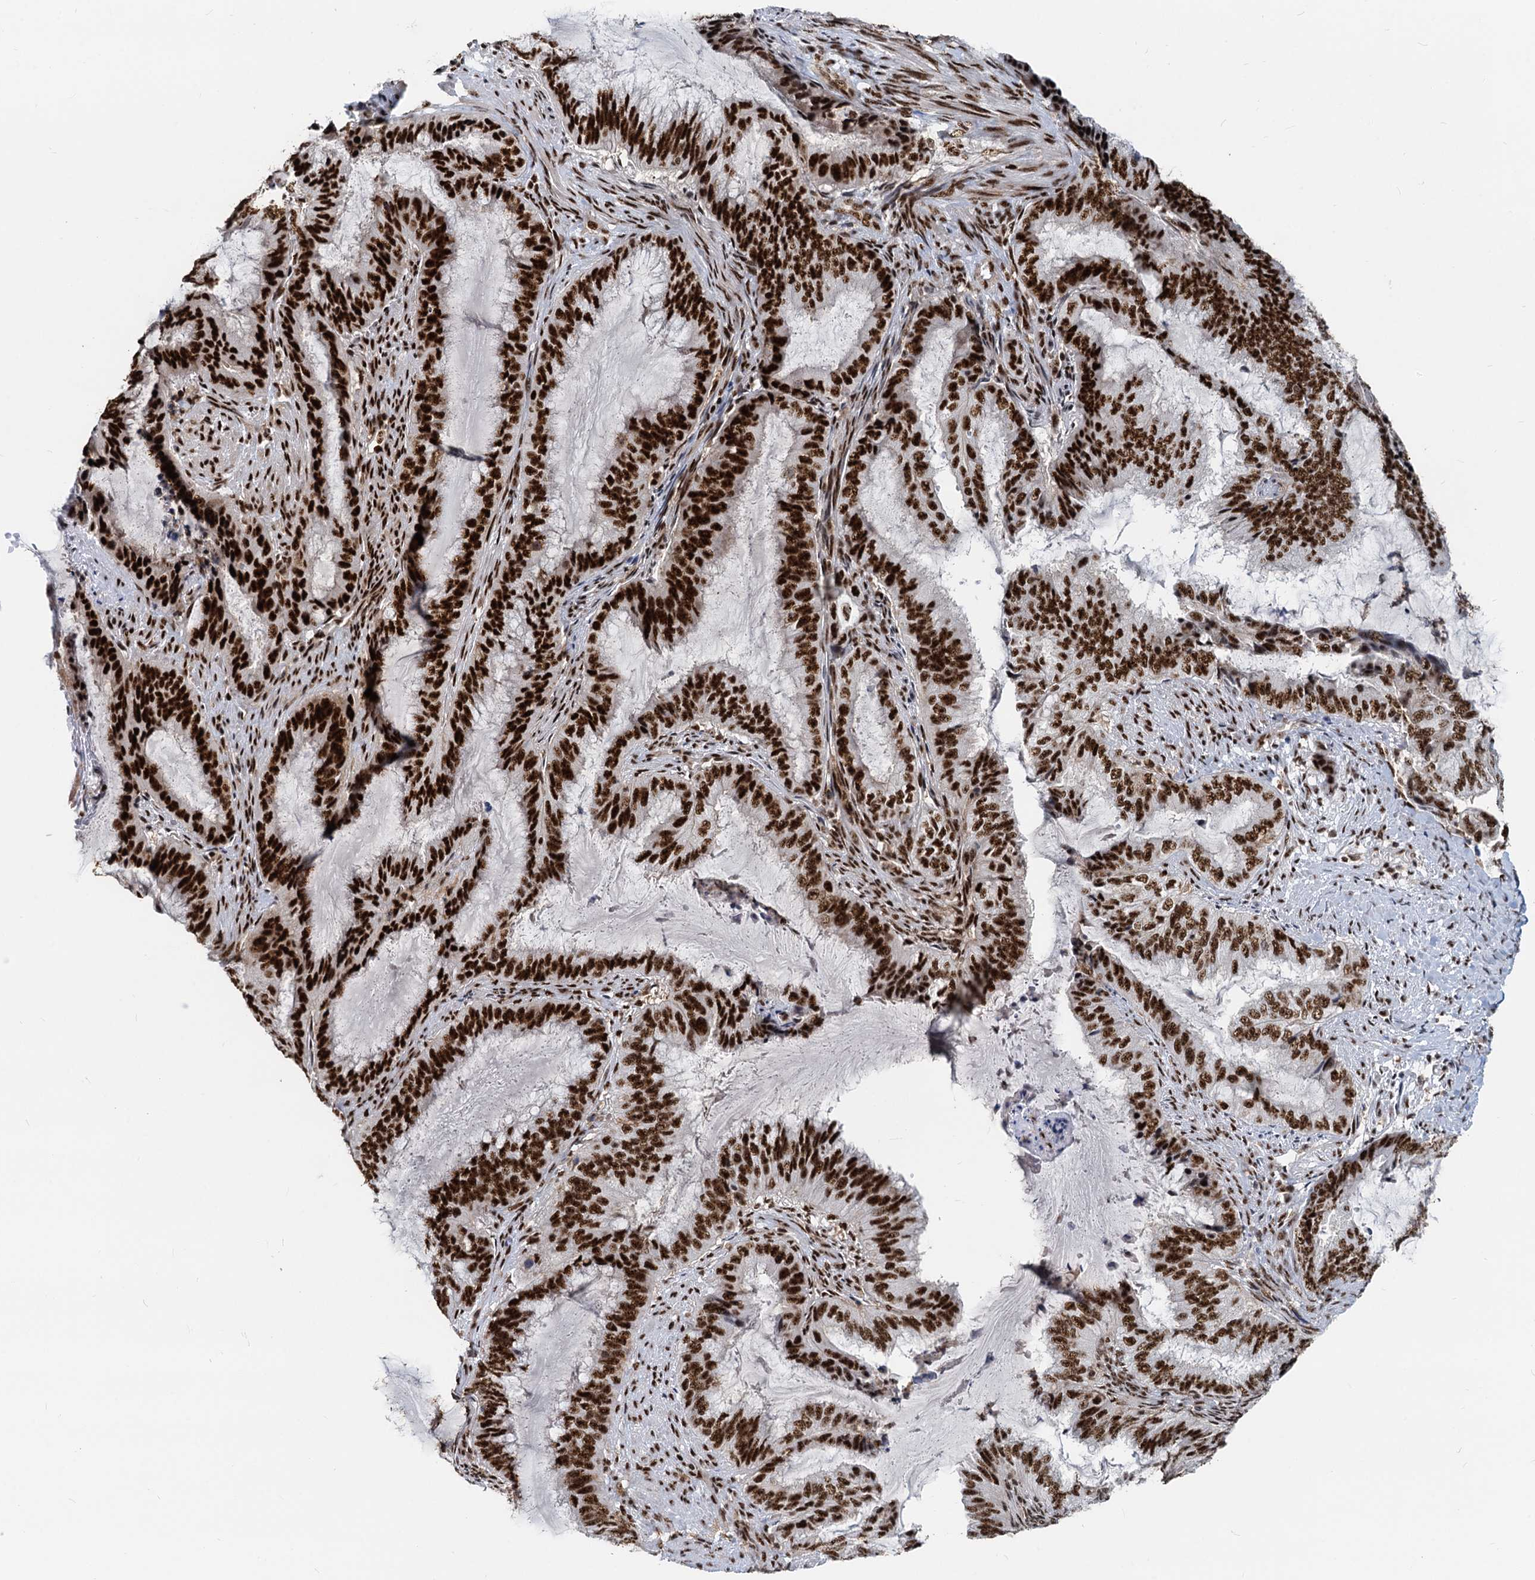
{"staining": {"intensity": "strong", "quantity": ">75%", "location": "nuclear"}, "tissue": "endometrial cancer", "cell_type": "Tumor cells", "image_type": "cancer", "snomed": [{"axis": "morphology", "description": "Adenocarcinoma, NOS"}, {"axis": "topography", "description": "Endometrium"}], "caption": "A micrograph of adenocarcinoma (endometrial) stained for a protein demonstrates strong nuclear brown staining in tumor cells. Nuclei are stained in blue.", "gene": "RBM26", "patient": {"sex": "female", "age": 51}}